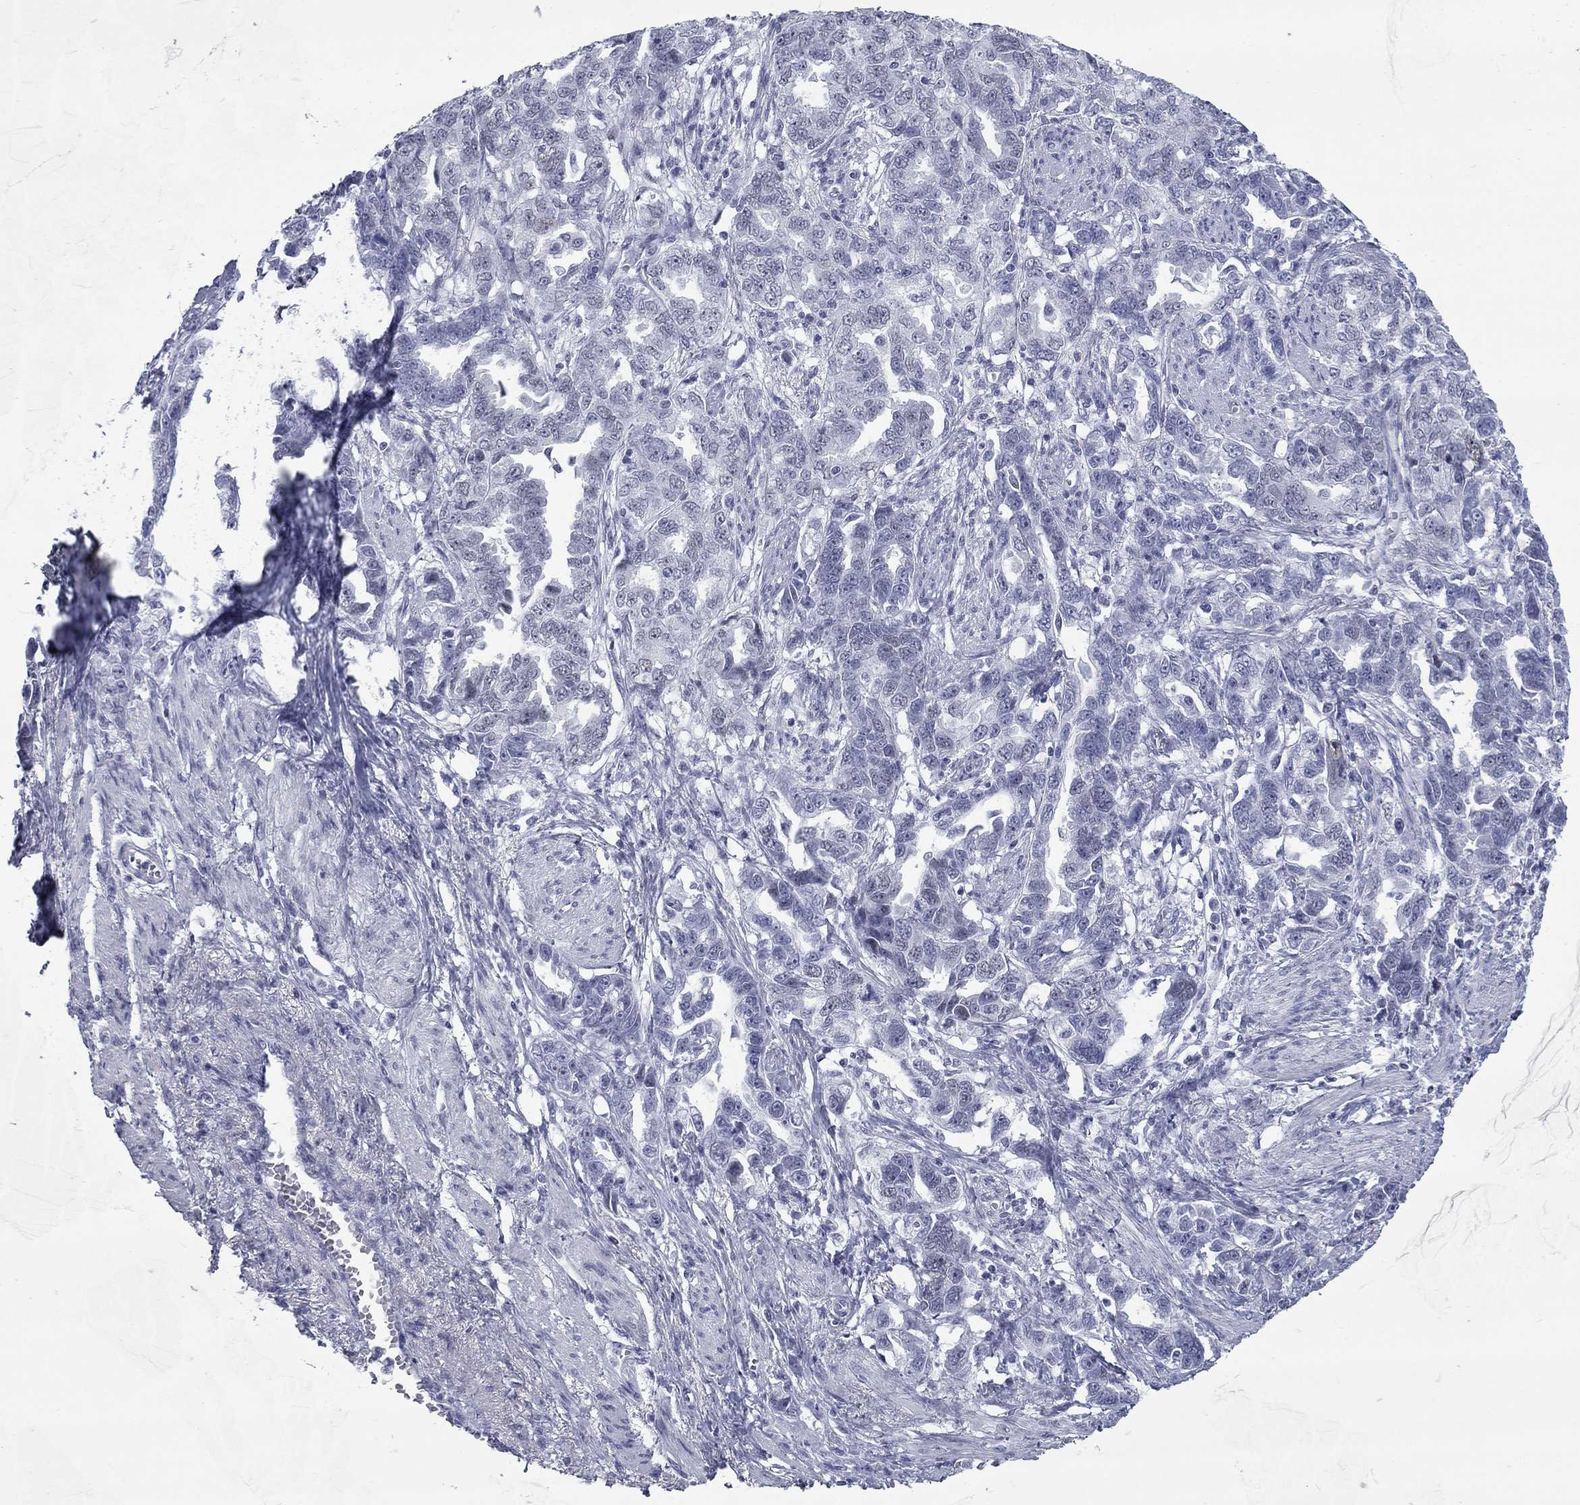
{"staining": {"intensity": "negative", "quantity": "none", "location": "none"}, "tissue": "ovarian cancer", "cell_type": "Tumor cells", "image_type": "cancer", "snomed": [{"axis": "morphology", "description": "Cystadenocarcinoma, serous, NOS"}, {"axis": "topography", "description": "Ovary"}], "caption": "High magnification brightfield microscopy of ovarian serous cystadenocarcinoma stained with DAB (3,3'-diaminobenzidine) (brown) and counterstained with hematoxylin (blue): tumor cells show no significant staining. (DAB IHC with hematoxylin counter stain).", "gene": "ASF1B", "patient": {"sex": "female", "age": 51}}